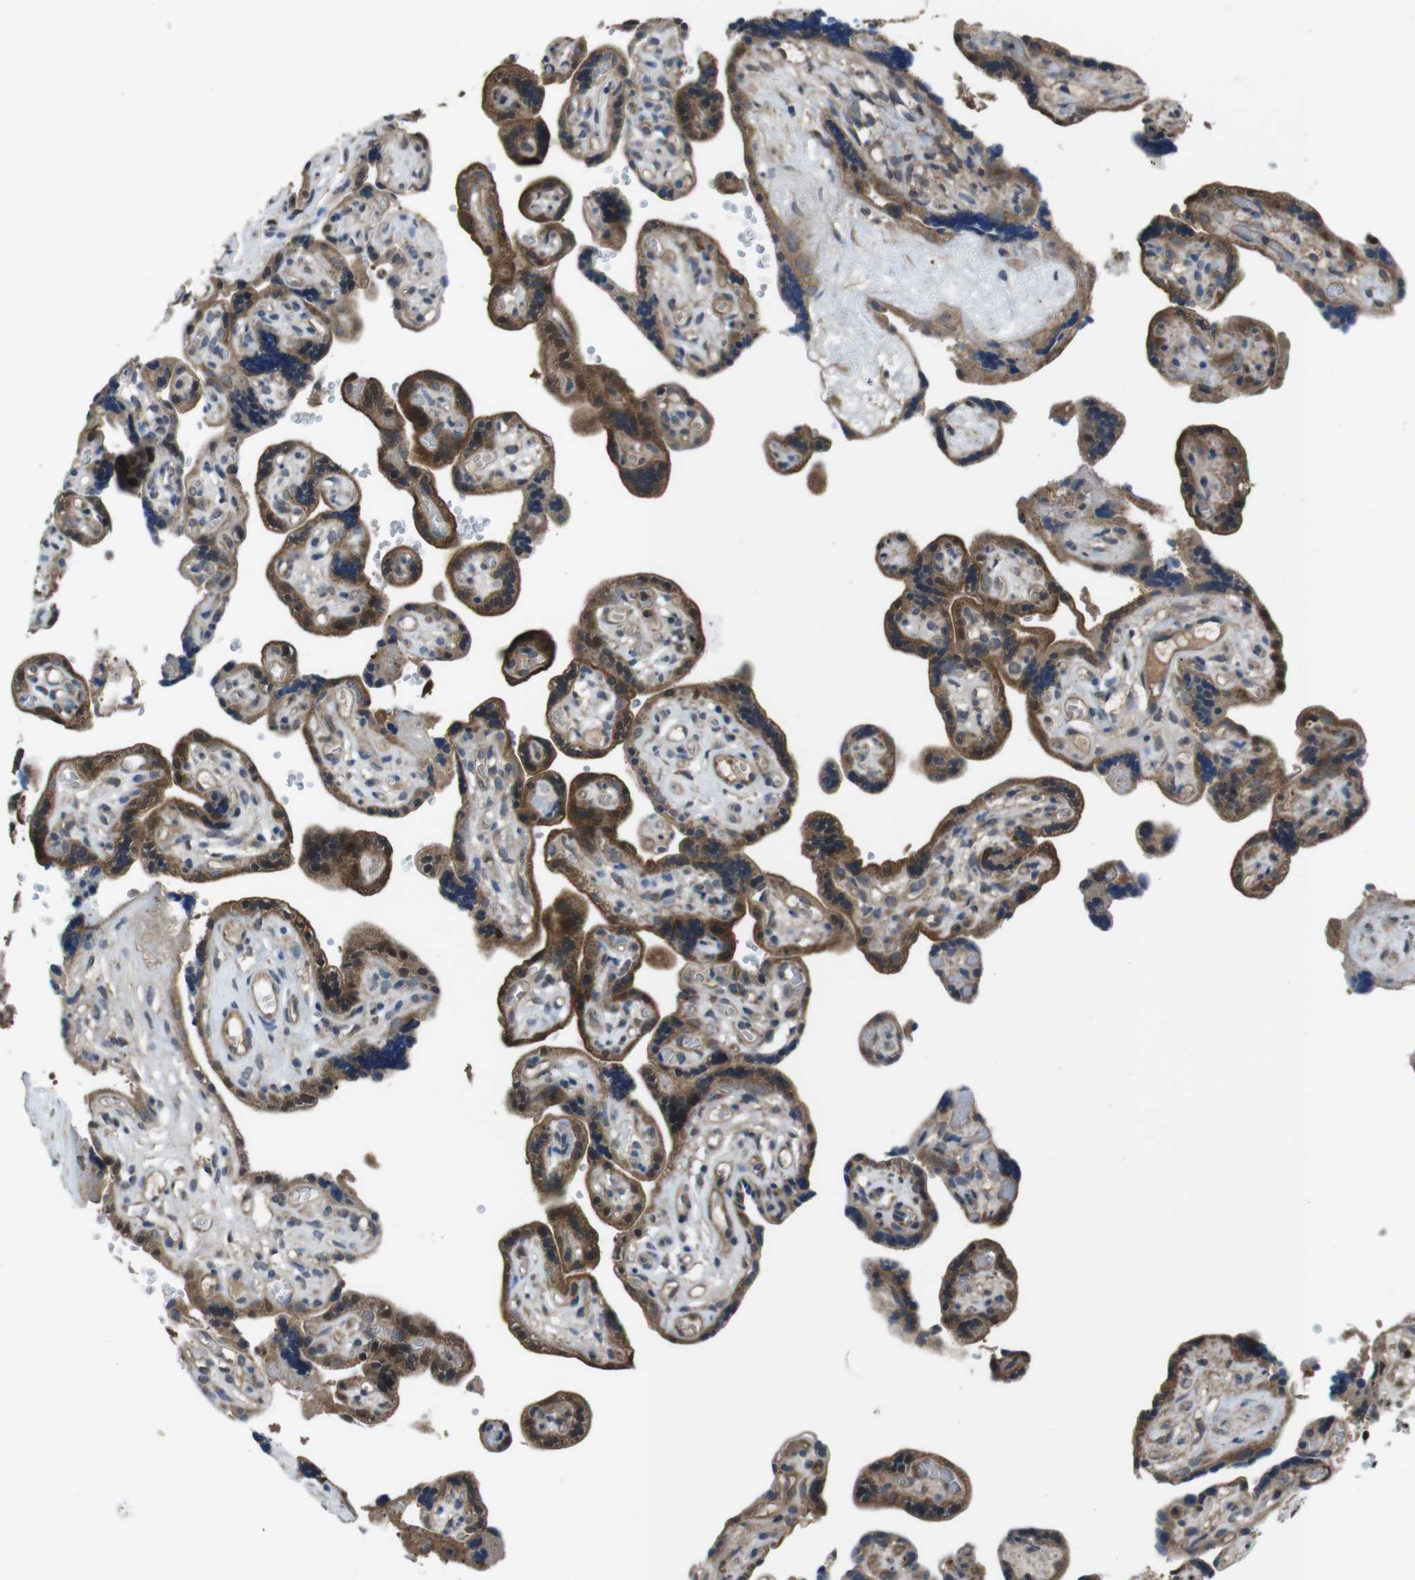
{"staining": {"intensity": "strong", "quantity": ">75%", "location": "cytoplasmic/membranous,nuclear"}, "tissue": "placenta", "cell_type": "Trophoblastic cells", "image_type": "normal", "snomed": [{"axis": "morphology", "description": "Normal tissue, NOS"}, {"axis": "topography", "description": "Placenta"}], "caption": "A brown stain highlights strong cytoplasmic/membranous,nuclear staining of a protein in trophoblastic cells of benign placenta.", "gene": "SLC22A23", "patient": {"sex": "female", "age": 30}}